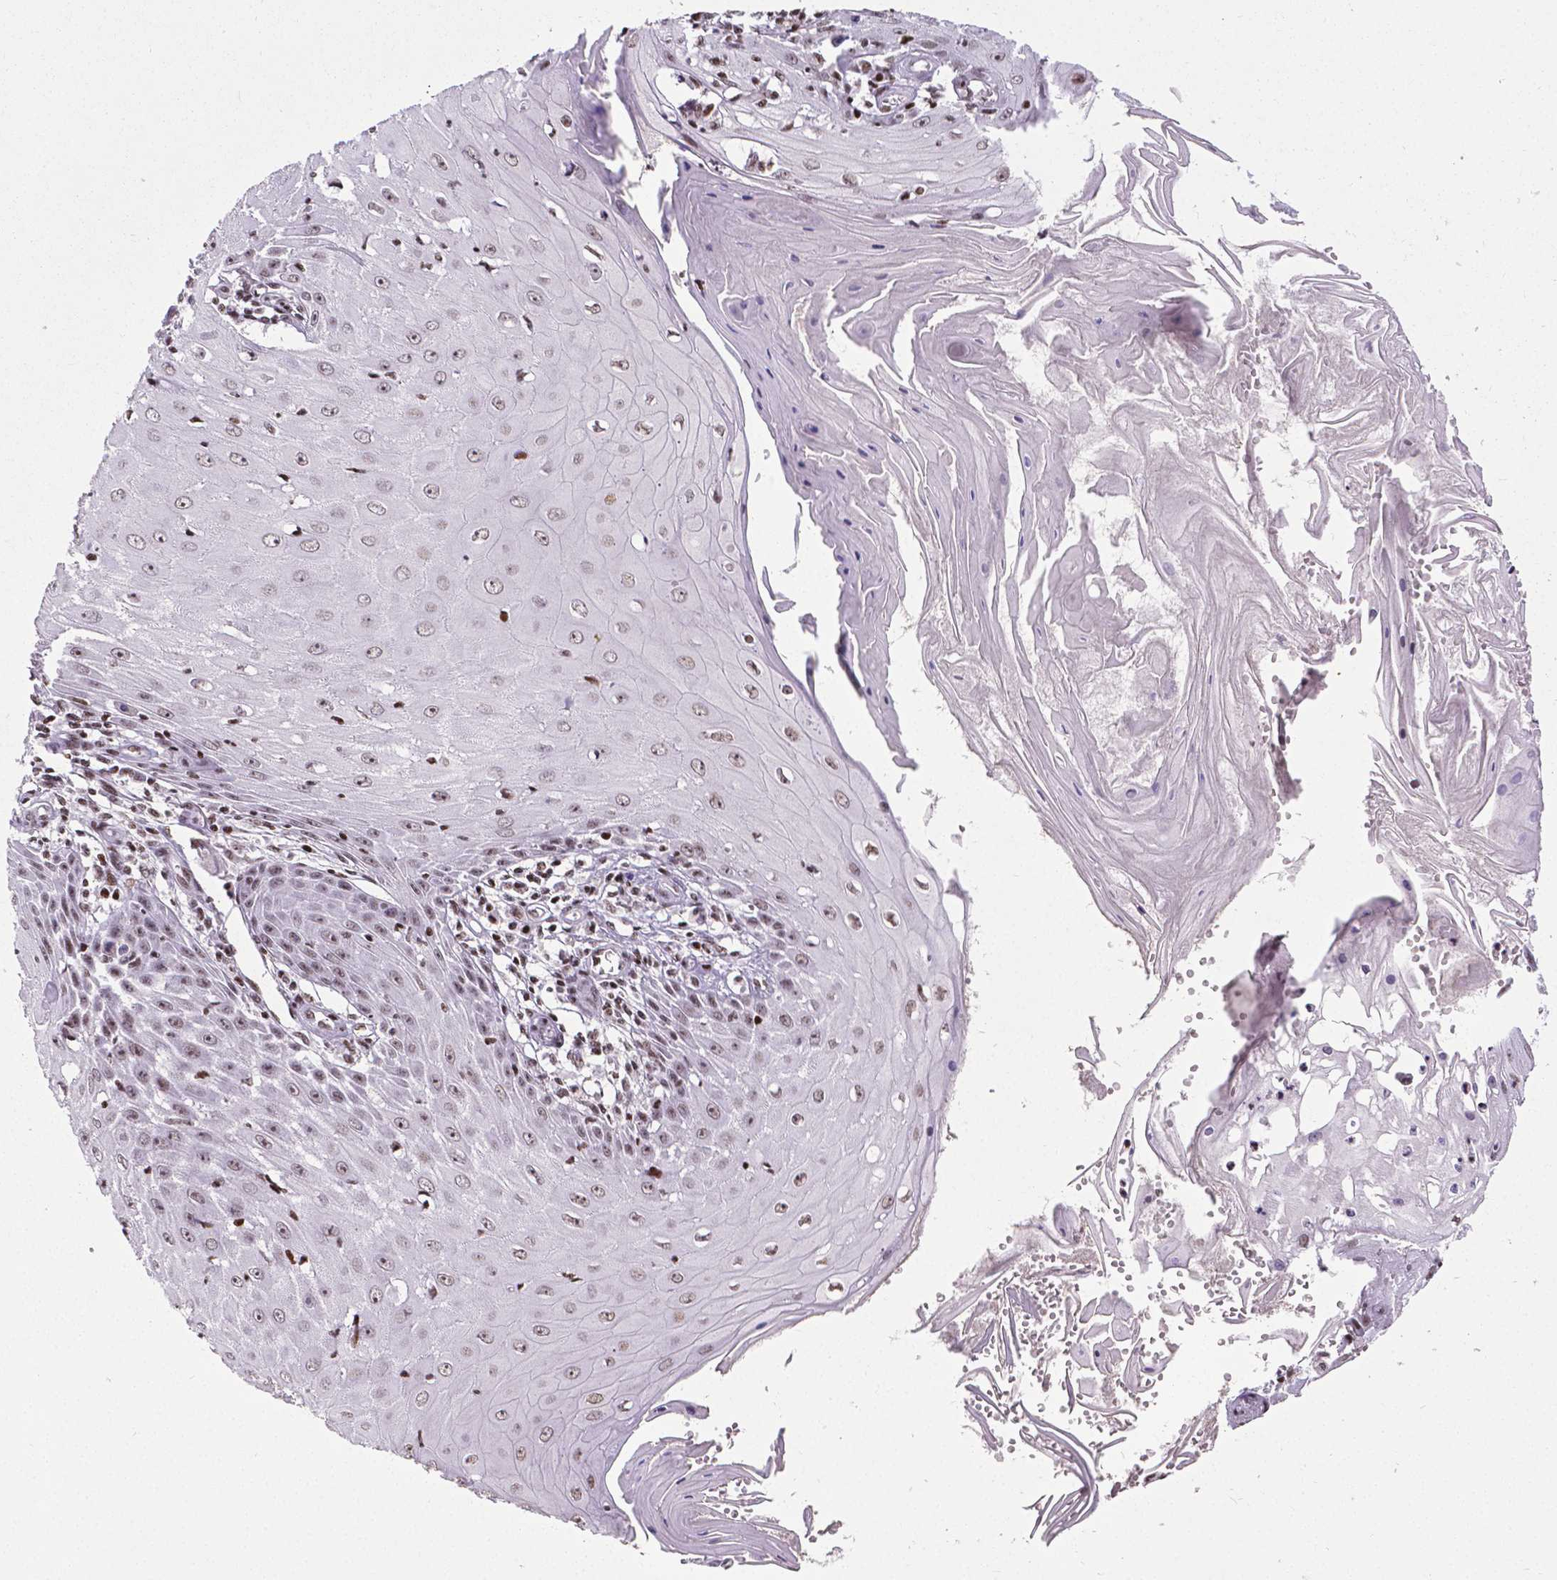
{"staining": {"intensity": "weak", "quantity": "25%-75%", "location": "nuclear"}, "tissue": "skin cancer", "cell_type": "Tumor cells", "image_type": "cancer", "snomed": [{"axis": "morphology", "description": "Squamous cell carcinoma, NOS"}, {"axis": "topography", "description": "Skin"}], "caption": "An immunohistochemistry (IHC) histopathology image of tumor tissue is shown. Protein staining in brown shows weak nuclear positivity in squamous cell carcinoma (skin) within tumor cells.", "gene": "CTCF", "patient": {"sex": "female", "age": 73}}